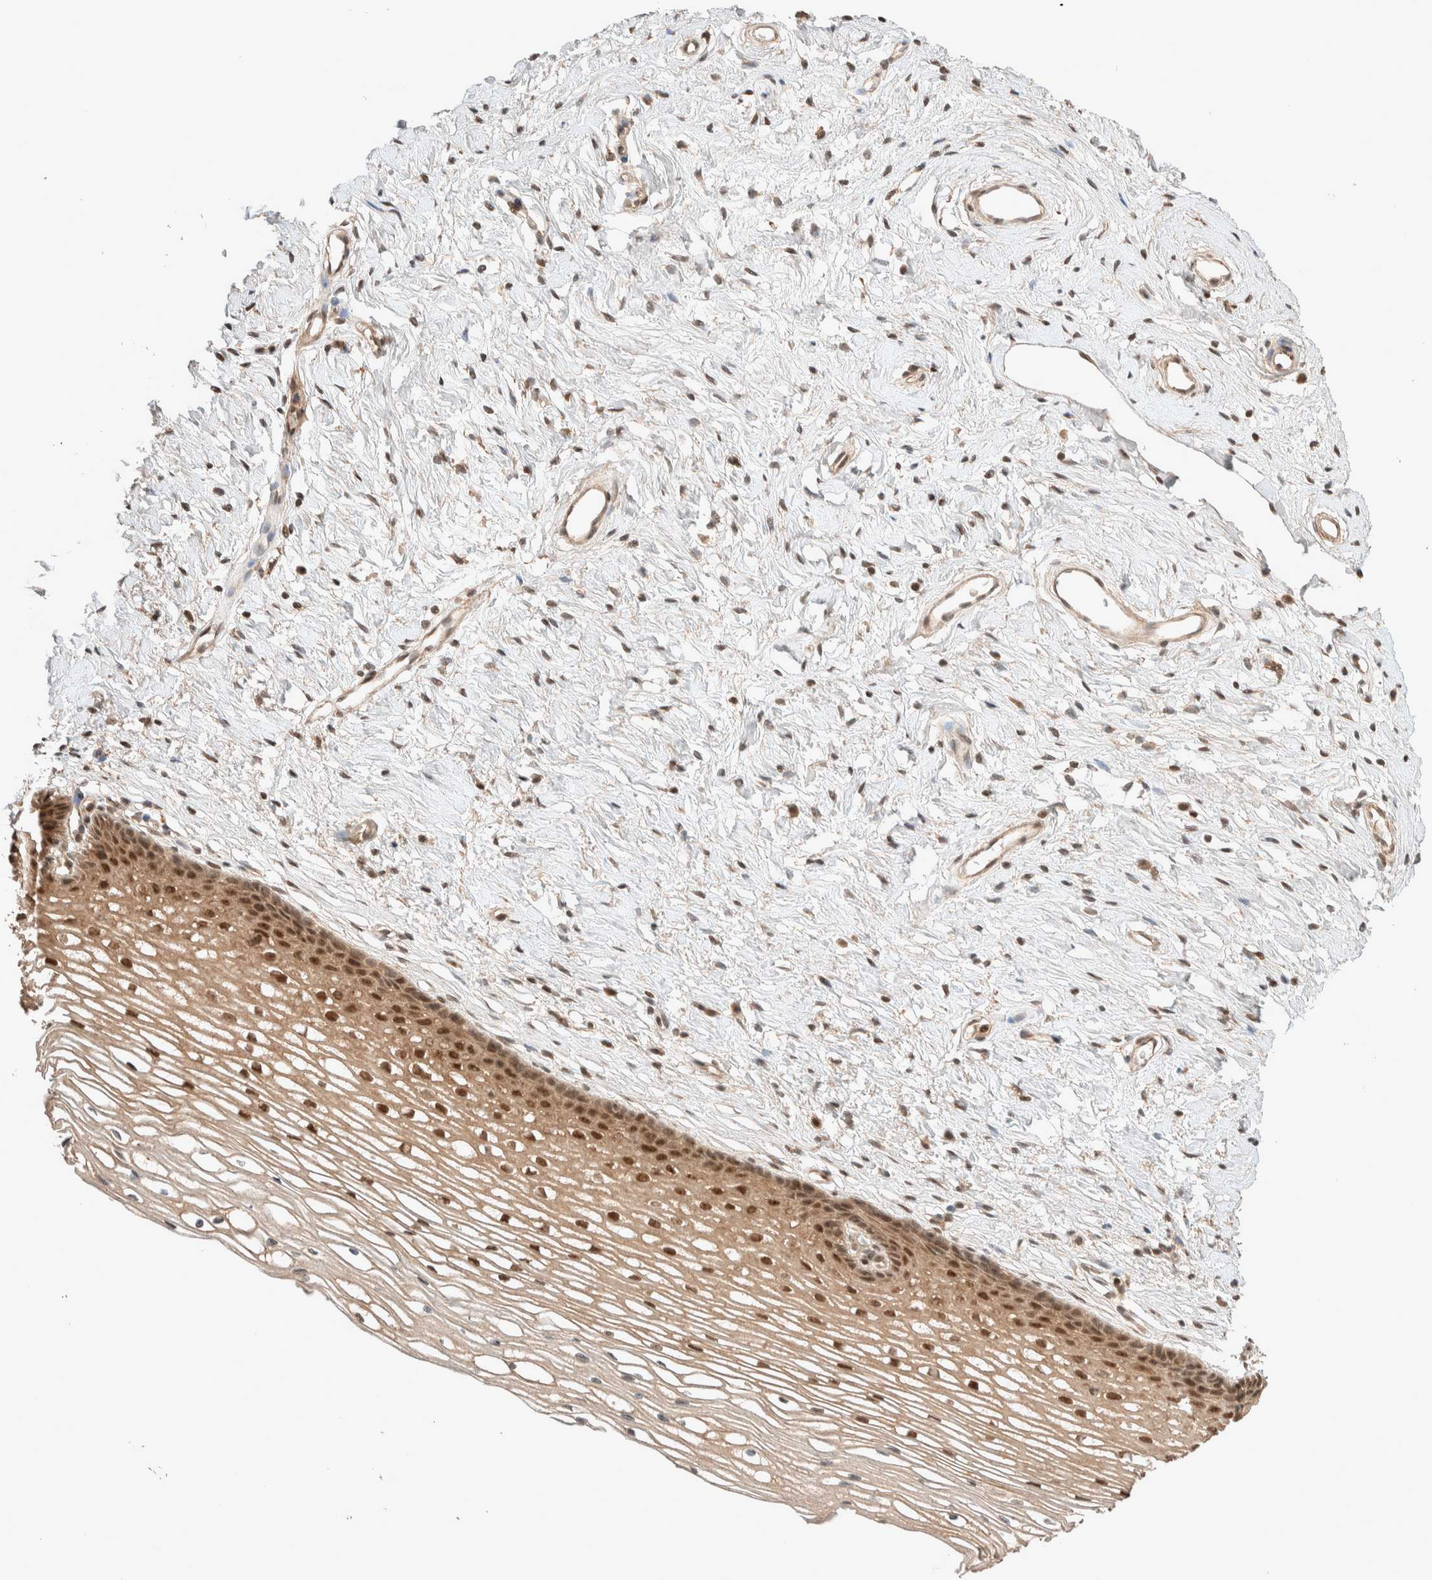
{"staining": {"intensity": "weak", "quantity": ">75%", "location": "cytoplasmic/membranous,nuclear"}, "tissue": "cervix", "cell_type": "Glandular cells", "image_type": "normal", "snomed": [{"axis": "morphology", "description": "Normal tissue, NOS"}, {"axis": "topography", "description": "Cervix"}], "caption": "DAB immunohistochemical staining of unremarkable cervix demonstrates weak cytoplasmic/membranous,nuclear protein positivity in about >75% of glandular cells.", "gene": "THRA", "patient": {"sex": "female", "age": 77}}